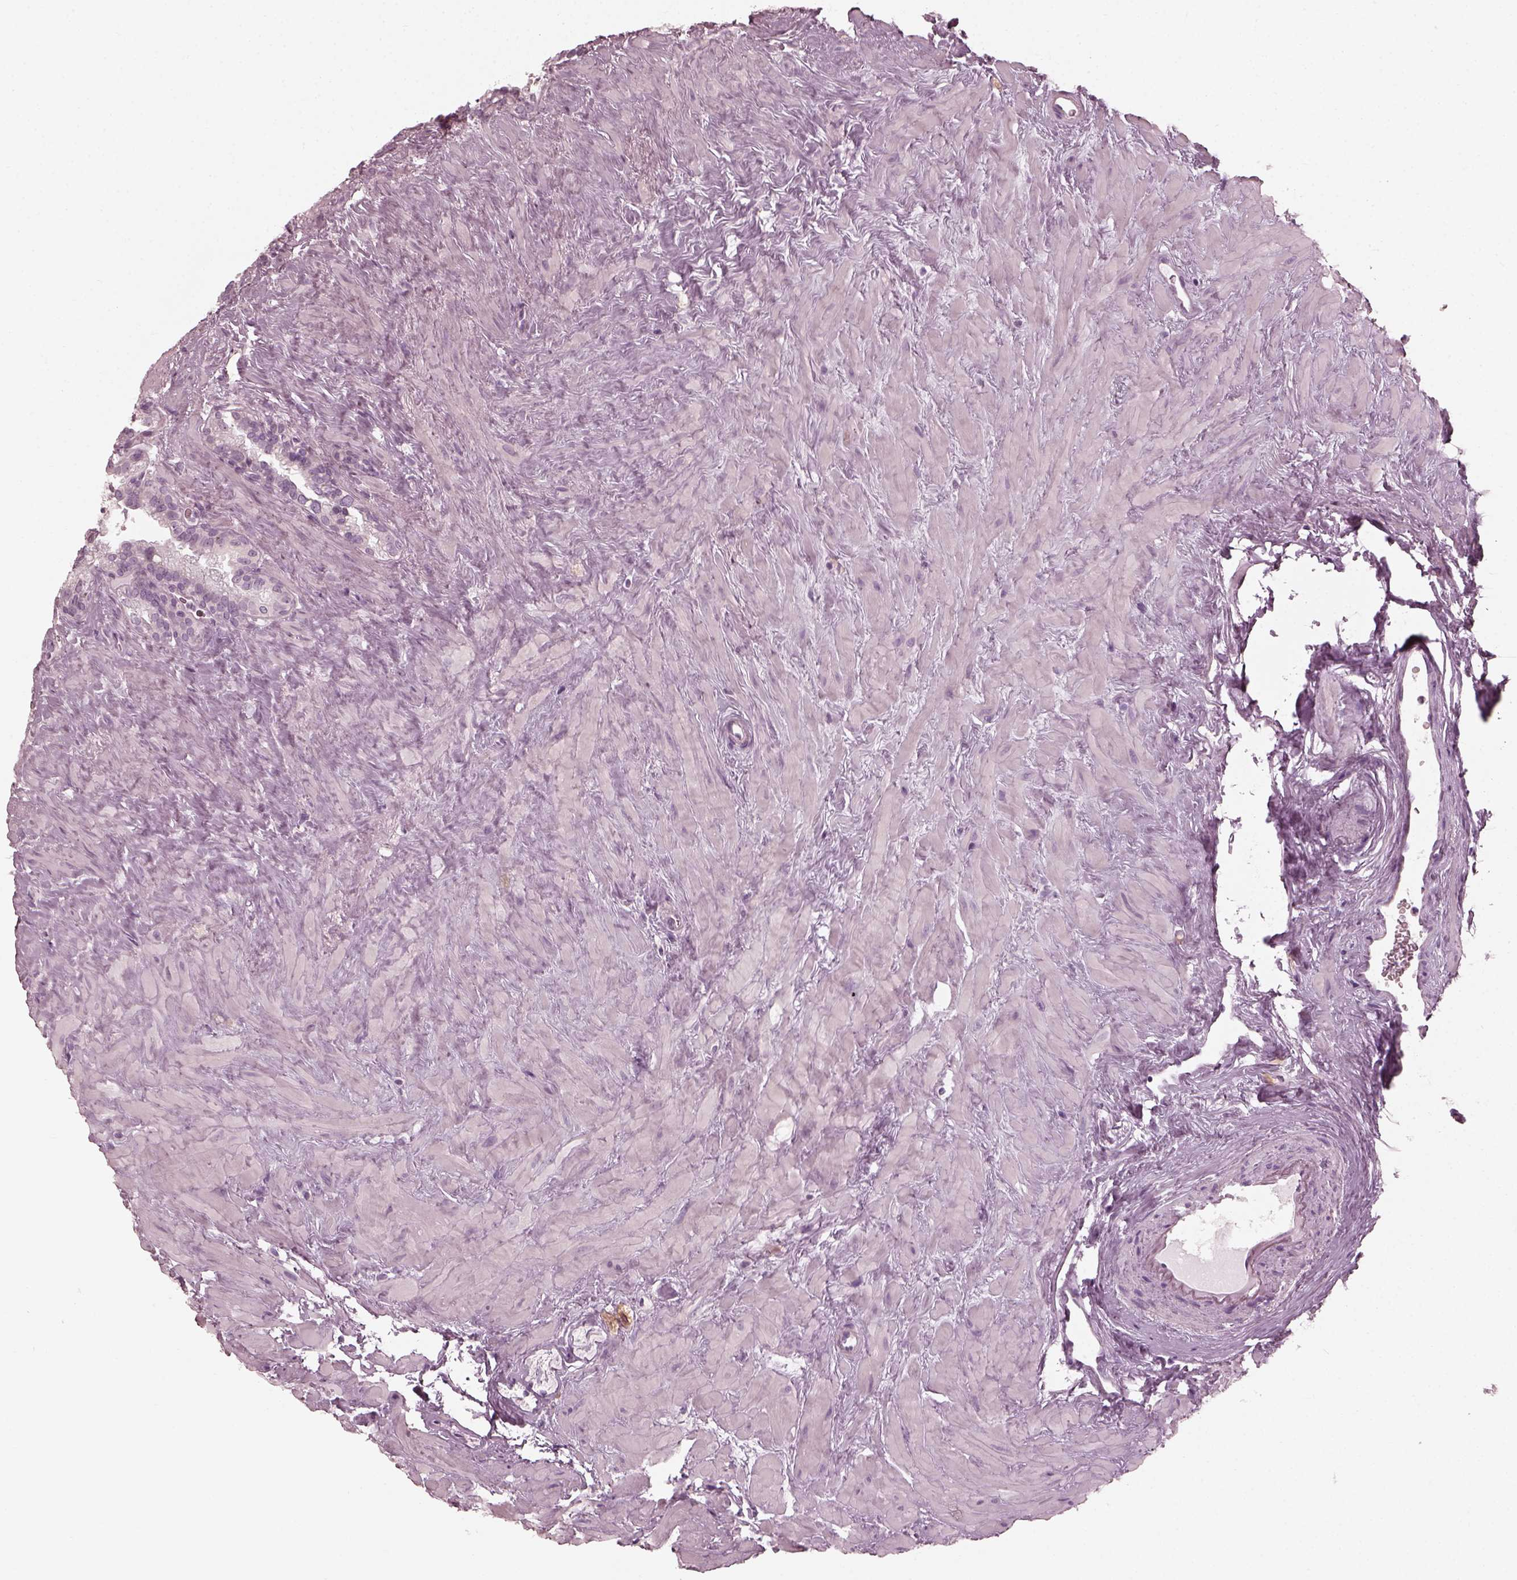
{"staining": {"intensity": "negative", "quantity": "none", "location": "none"}, "tissue": "seminal vesicle", "cell_type": "Glandular cells", "image_type": "normal", "snomed": [{"axis": "morphology", "description": "Normal tissue, NOS"}, {"axis": "topography", "description": "Seminal veicle"}], "caption": "Glandular cells are negative for protein expression in normal human seminal vesicle. (DAB (3,3'-diaminobenzidine) immunohistochemistry (IHC) with hematoxylin counter stain).", "gene": "SAXO2", "patient": {"sex": "male", "age": 71}}